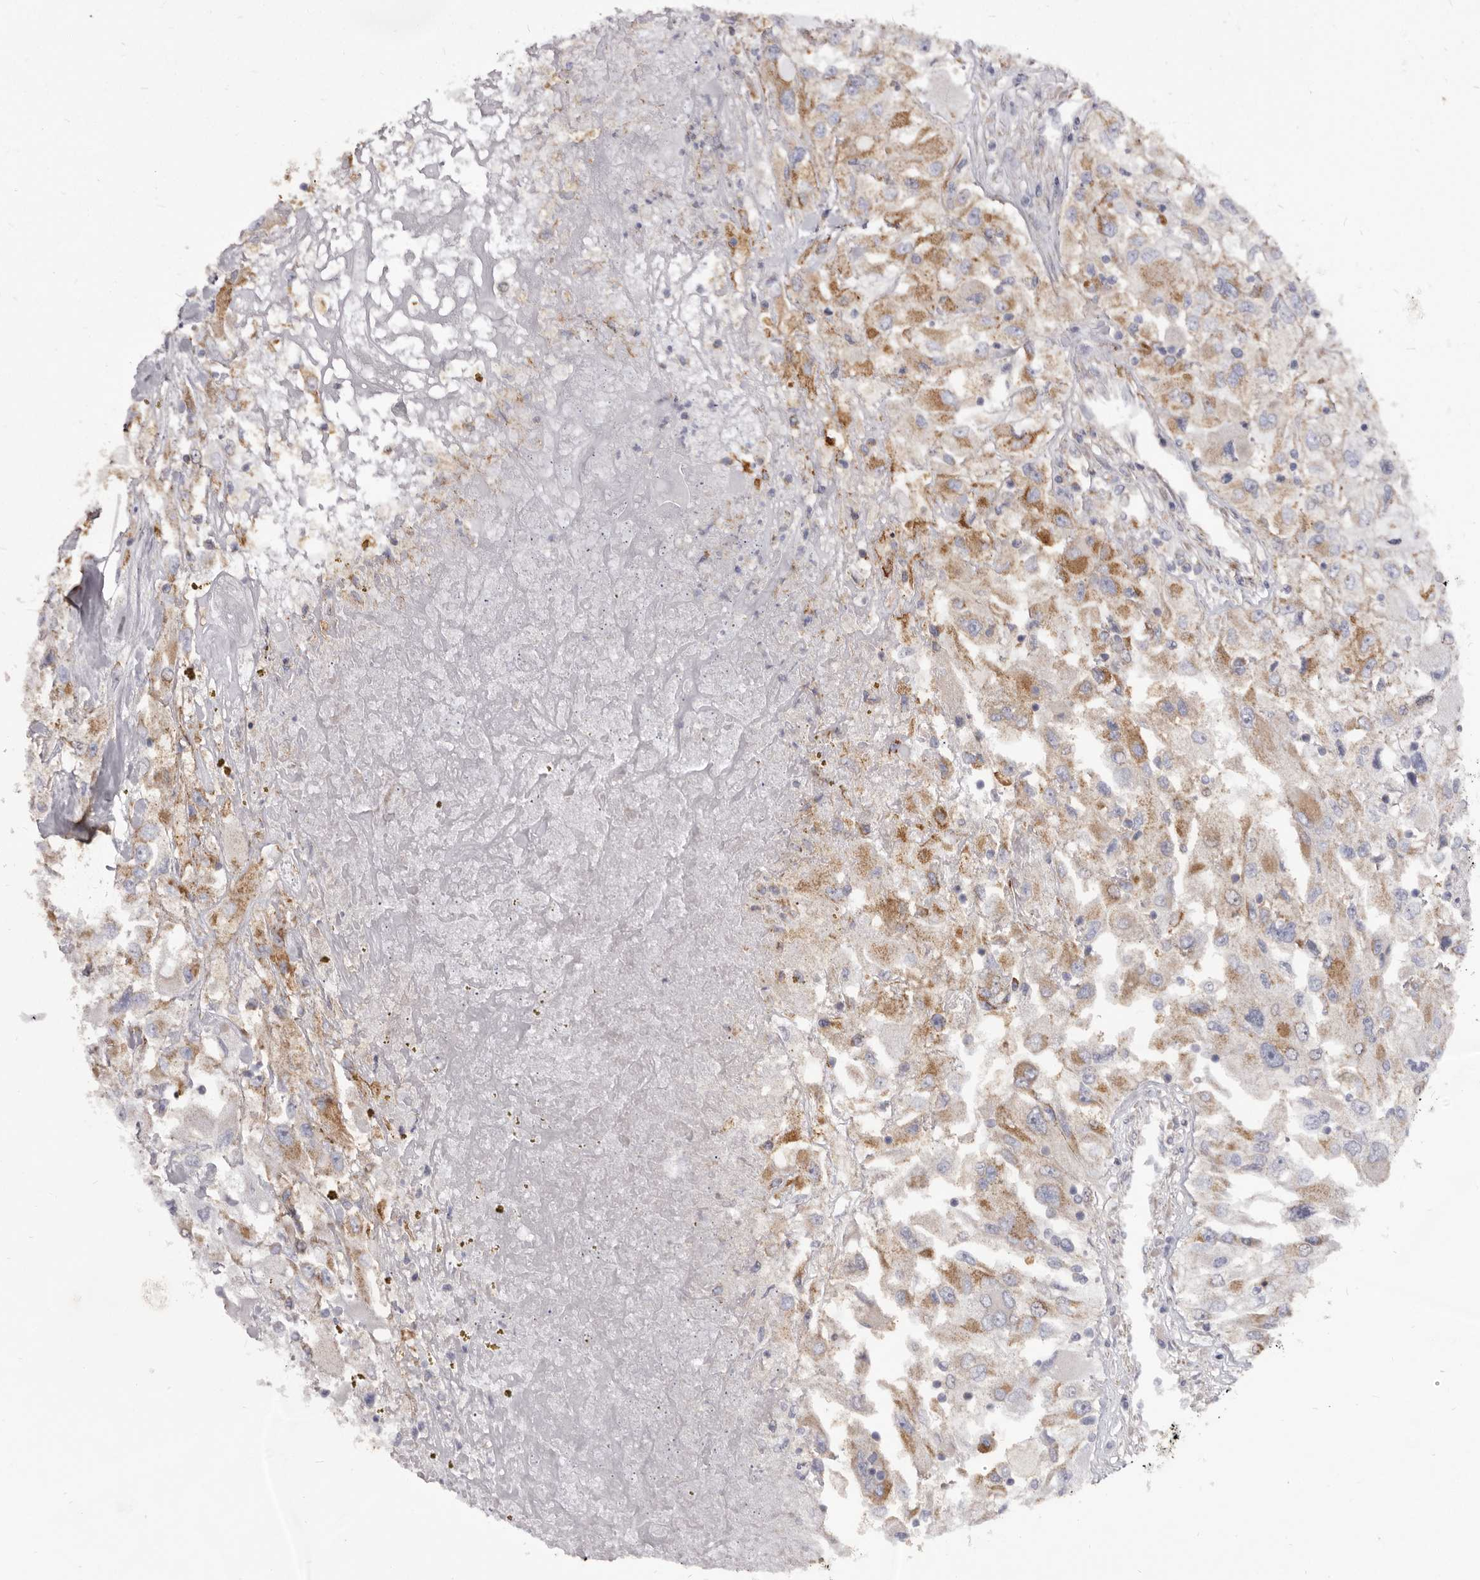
{"staining": {"intensity": "moderate", "quantity": ">75%", "location": "cytoplasmic/membranous"}, "tissue": "renal cancer", "cell_type": "Tumor cells", "image_type": "cancer", "snomed": [{"axis": "morphology", "description": "Adenocarcinoma, NOS"}, {"axis": "topography", "description": "Kidney"}], "caption": "Moderate cytoplasmic/membranous positivity for a protein is present in about >75% of tumor cells of renal cancer using immunohistochemistry.", "gene": "TPD52", "patient": {"sex": "female", "age": 52}}